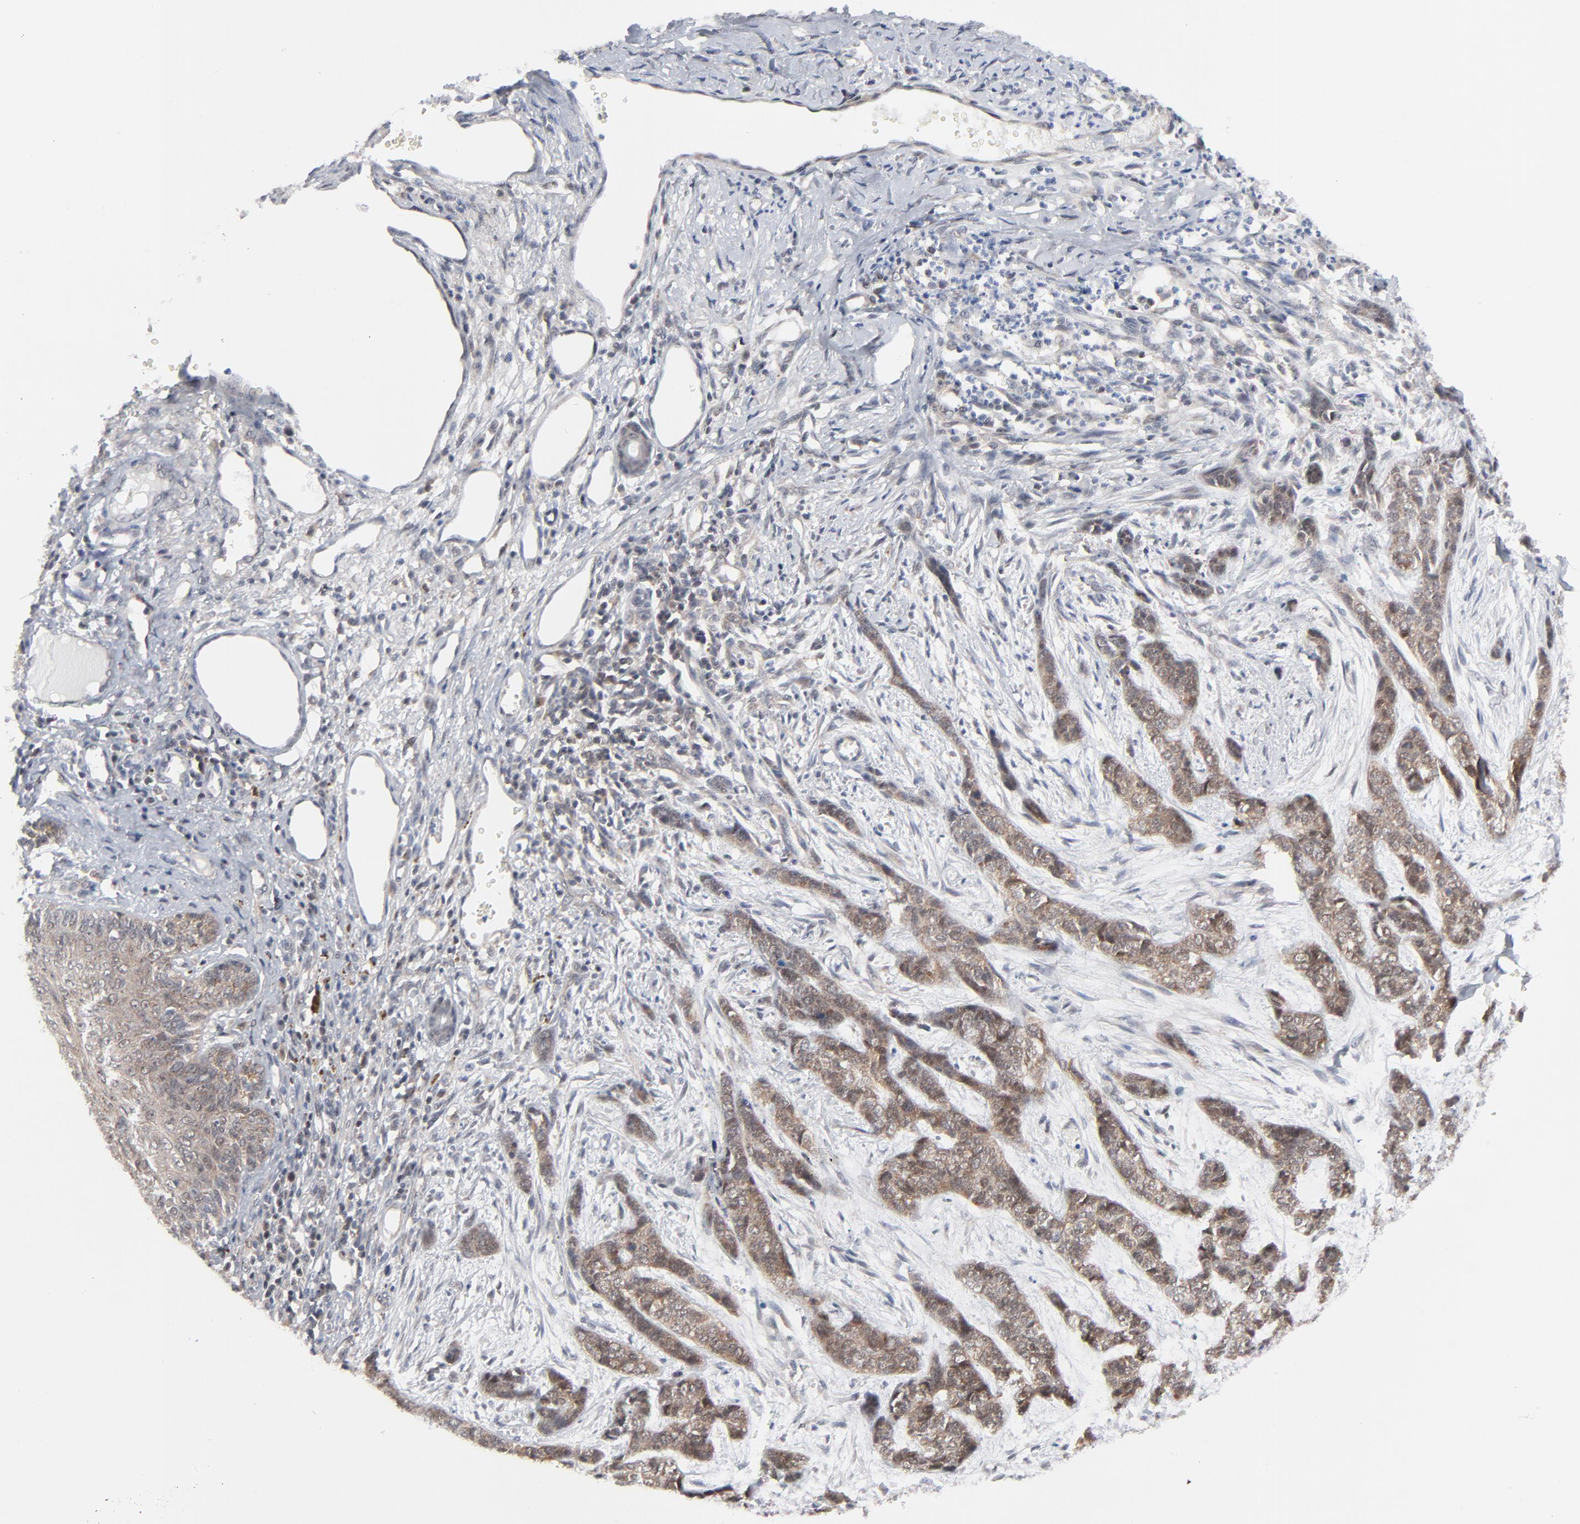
{"staining": {"intensity": "weak", "quantity": ">75%", "location": "cytoplasmic/membranous"}, "tissue": "skin cancer", "cell_type": "Tumor cells", "image_type": "cancer", "snomed": [{"axis": "morphology", "description": "Basal cell carcinoma"}, {"axis": "topography", "description": "Skin"}], "caption": "A high-resolution image shows immunohistochemistry (IHC) staining of skin cancer (basal cell carcinoma), which demonstrates weak cytoplasmic/membranous staining in about >75% of tumor cells.", "gene": "RPS6KB1", "patient": {"sex": "female", "age": 64}}